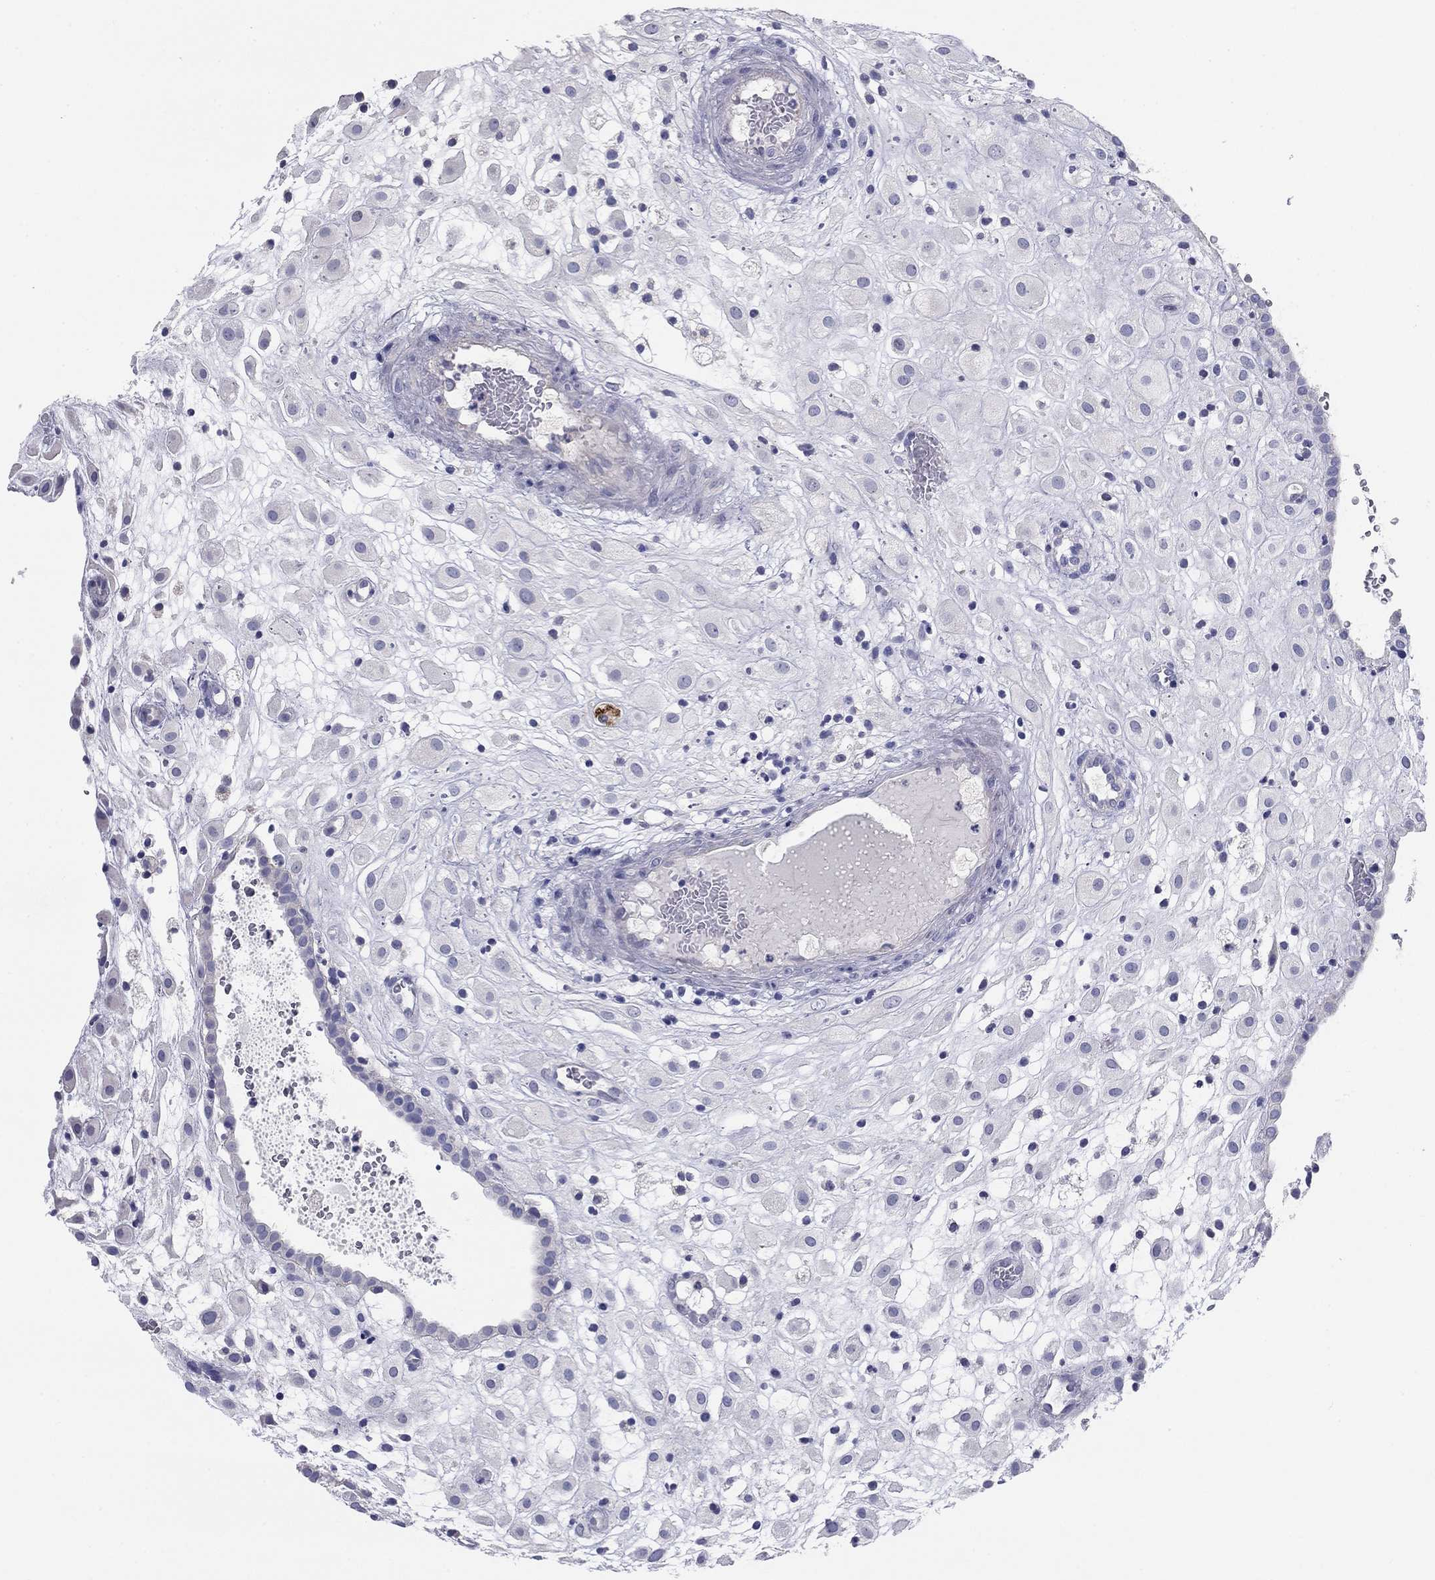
{"staining": {"intensity": "negative", "quantity": "none", "location": "none"}, "tissue": "placenta", "cell_type": "Decidual cells", "image_type": "normal", "snomed": [{"axis": "morphology", "description": "Normal tissue, NOS"}, {"axis": "topography", "description": "Placenta"}], "caption": "Immunohistochemistry (IHC) histopathology image of unremarkable placenta: human placenta stained with DAB demonstrates no significant protein staining in decidual cells.", "gene": "GRK7", "patient": {"sex": "female", "age": 24}}